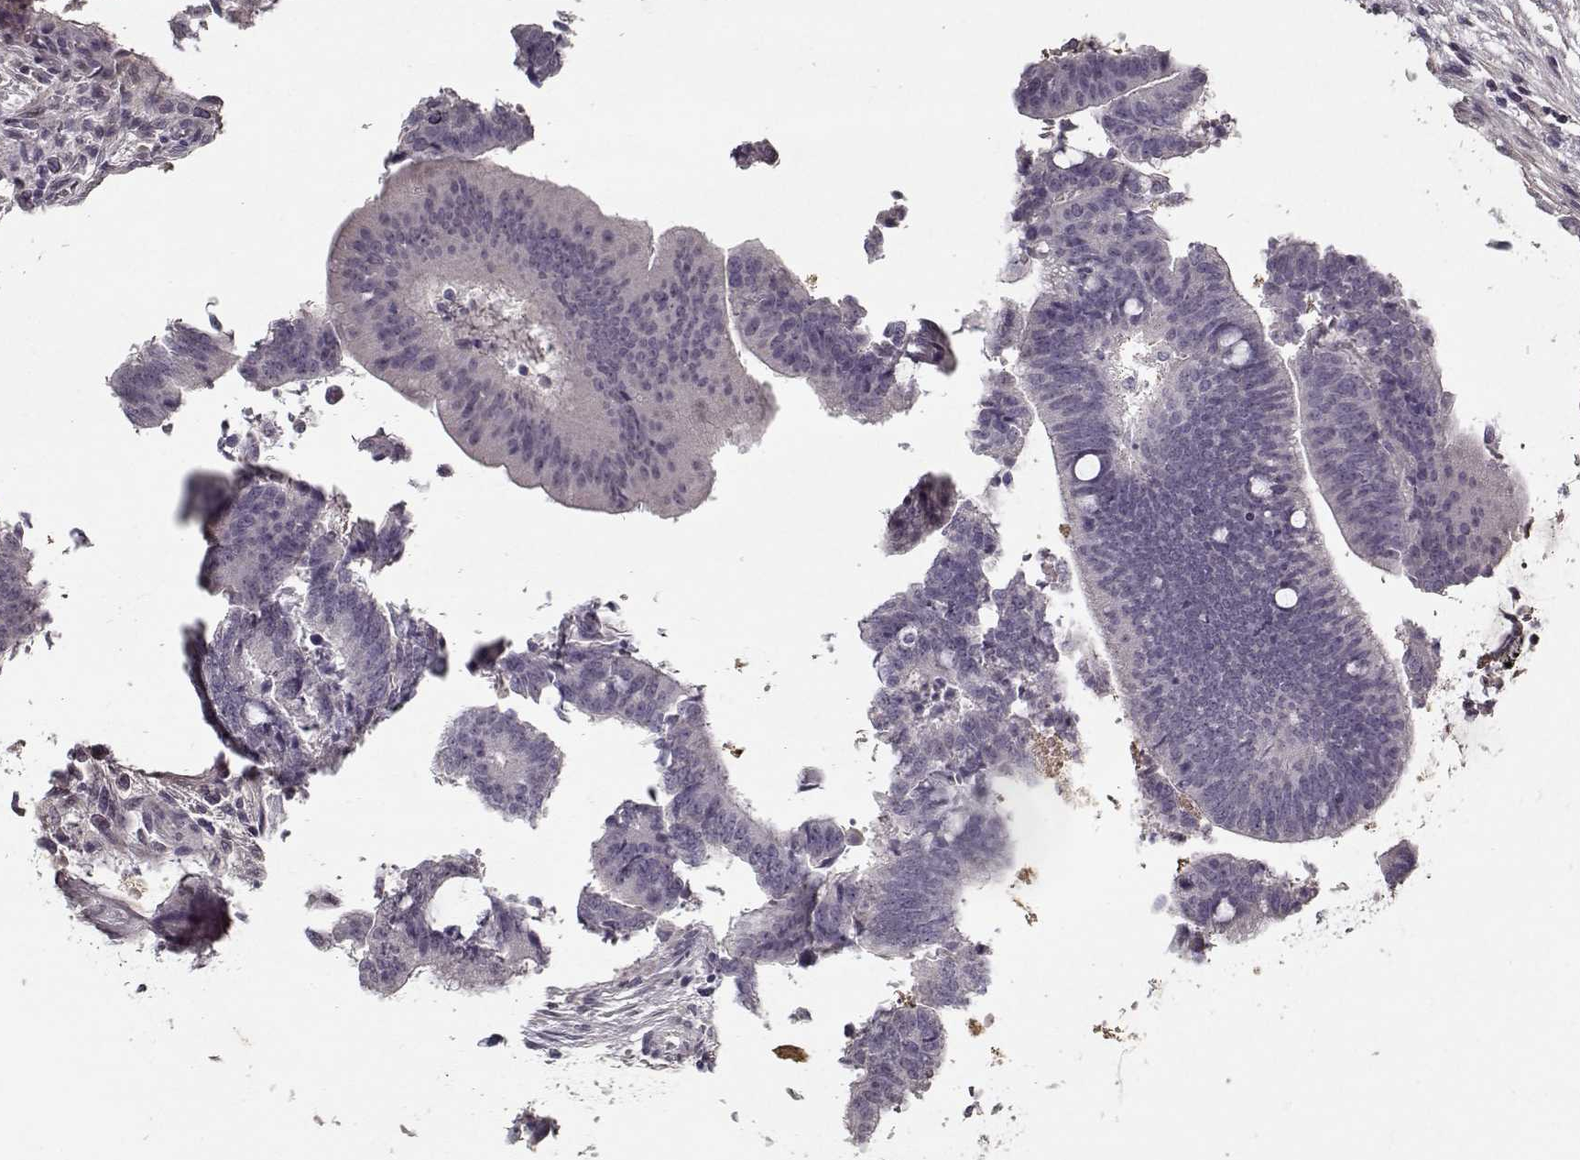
{"staining": {"intensity": "weak", "quantity": "<25%", "location": "cytoplasmic/membranous"}, "tissue": "colorectal cancer", "cell_type": "Tumor cells", "image_type": "cancer", "snomed": [{"axis": "morphology", "description": "Adenocarcinoma, NOS"}, {"axis": "topography", "description": "Colon"}], "caption": "Micrograph shows no significant protein staining in tumor cells of colorectal adenocarcinoma. (DAB (3,3'-diaminobenzidine) immunohistochemistry with hematoxylin counter stain).", "gene": "LUM", "patient": {"sex": "female", "age": 43}}